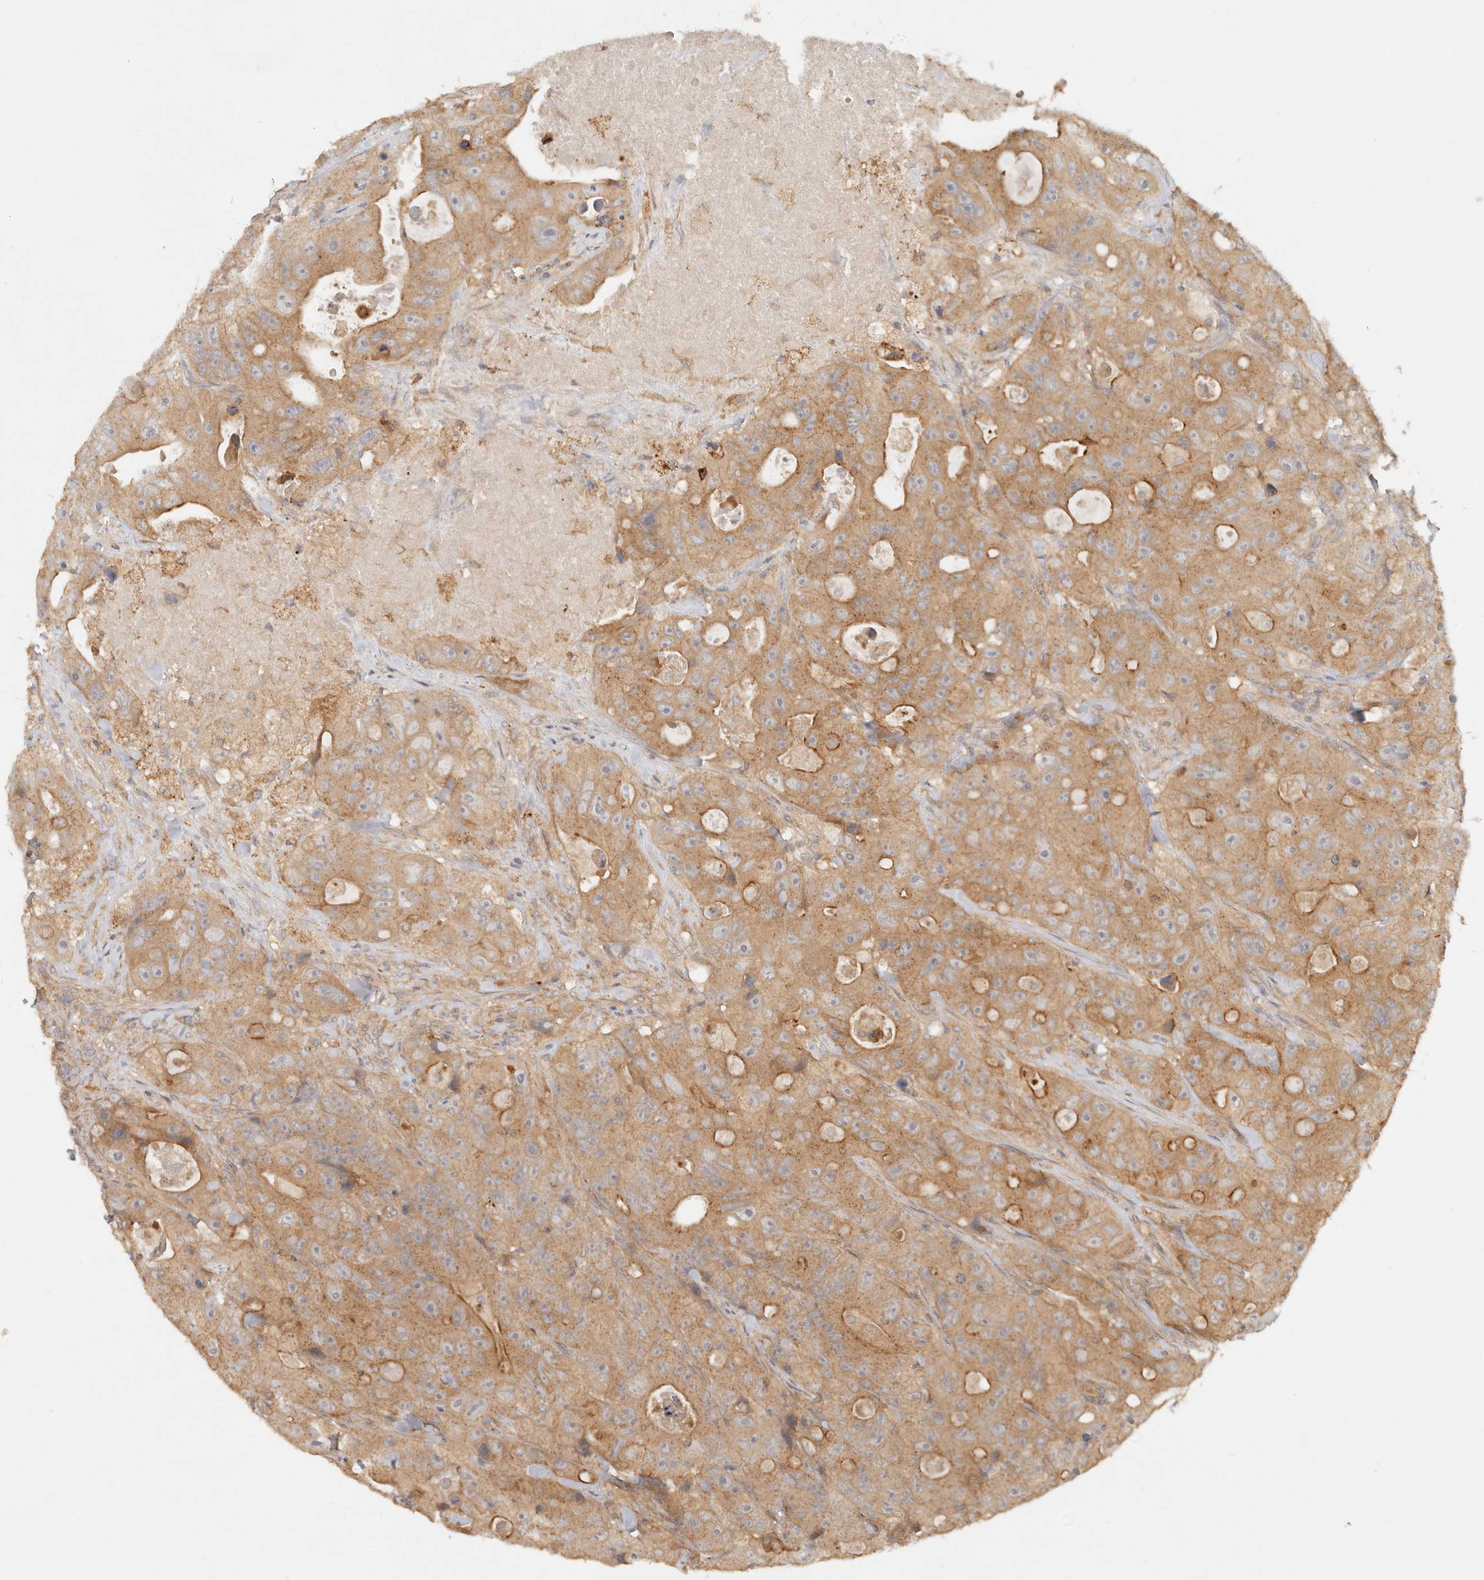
{"staining": {"intensity": "moderate", "quantity": ">75%", "location": "cytoplasmic/membranous"}, "tissue": "colorectal cancer", "cell_type": "Tumor cells", "image_type": "cancer", "snomed": [{"axis": "morphology", "description": "Adenocarcinoma, NOS"}, {"axis": "topography", "description": "Colon"}], "caption": "Tumor cells demonstrate moderate cytoplasmic/membranous expression in approximately >75% of cells in colorectal cancer (adenocarcinoma). (DAB = brown stain, brightfield microscopy at high magnification).", "gene": "HECTD3", "patient": {"sex": "female", "age": 46}}